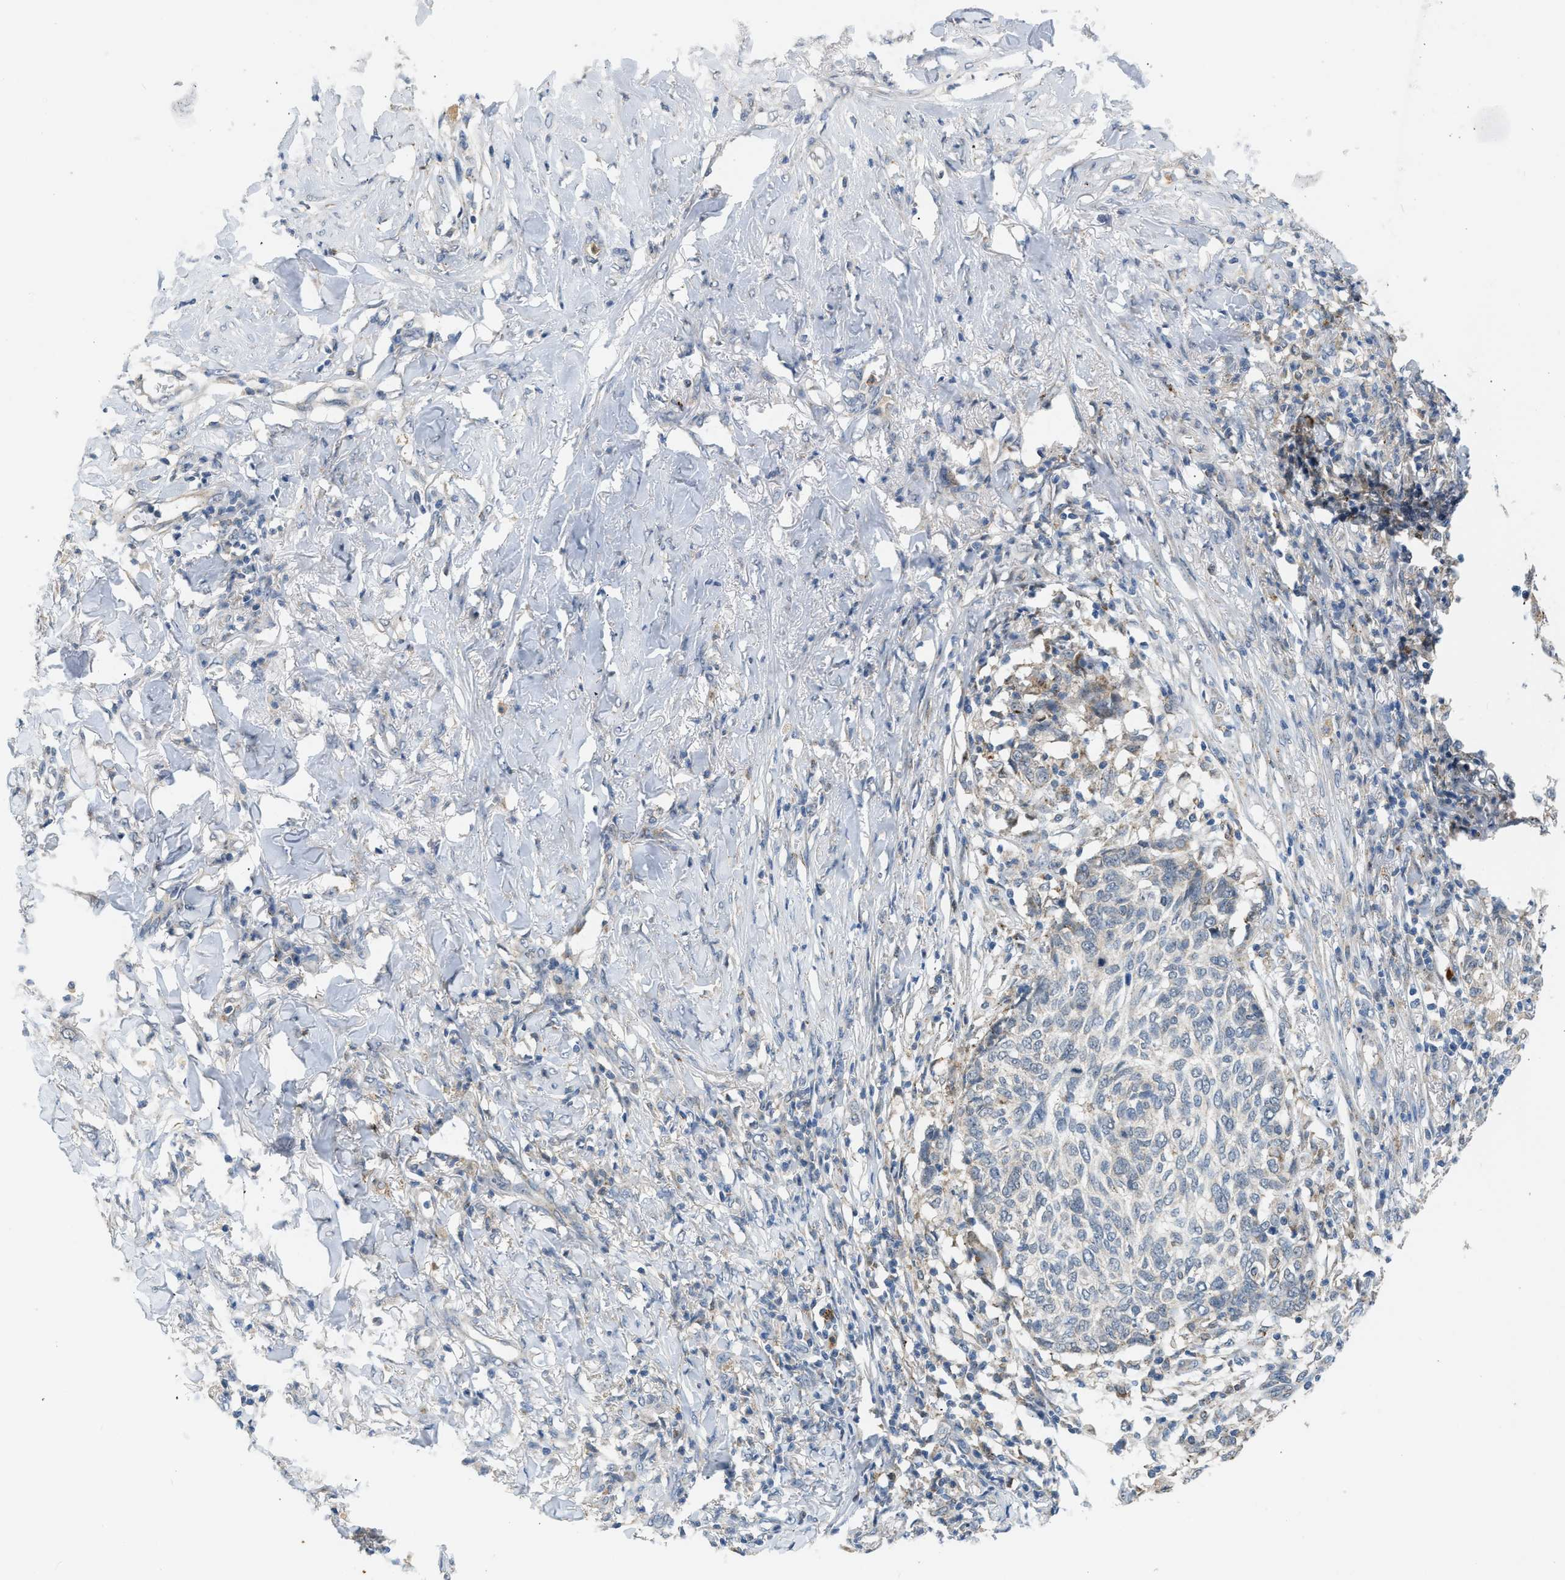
{"staining": {"intensity": "negative", "quantity": "none", "location": "none"}, "tissue": "skin cancer", "cell_type": "Tumor cells", "image_type": "cancer", "snomed": [{"axis": "morphology", "description": "Basal cell carcinoma"}, {"axis": "topography", "description": "Skin"}], "caption": "IHC micrograph of human skin cancer stained for a protein (brown), which demonstrates no staining in tumor cells.", "gene": "TOMM34", "patient": {"sex": "male", "age": 85}}